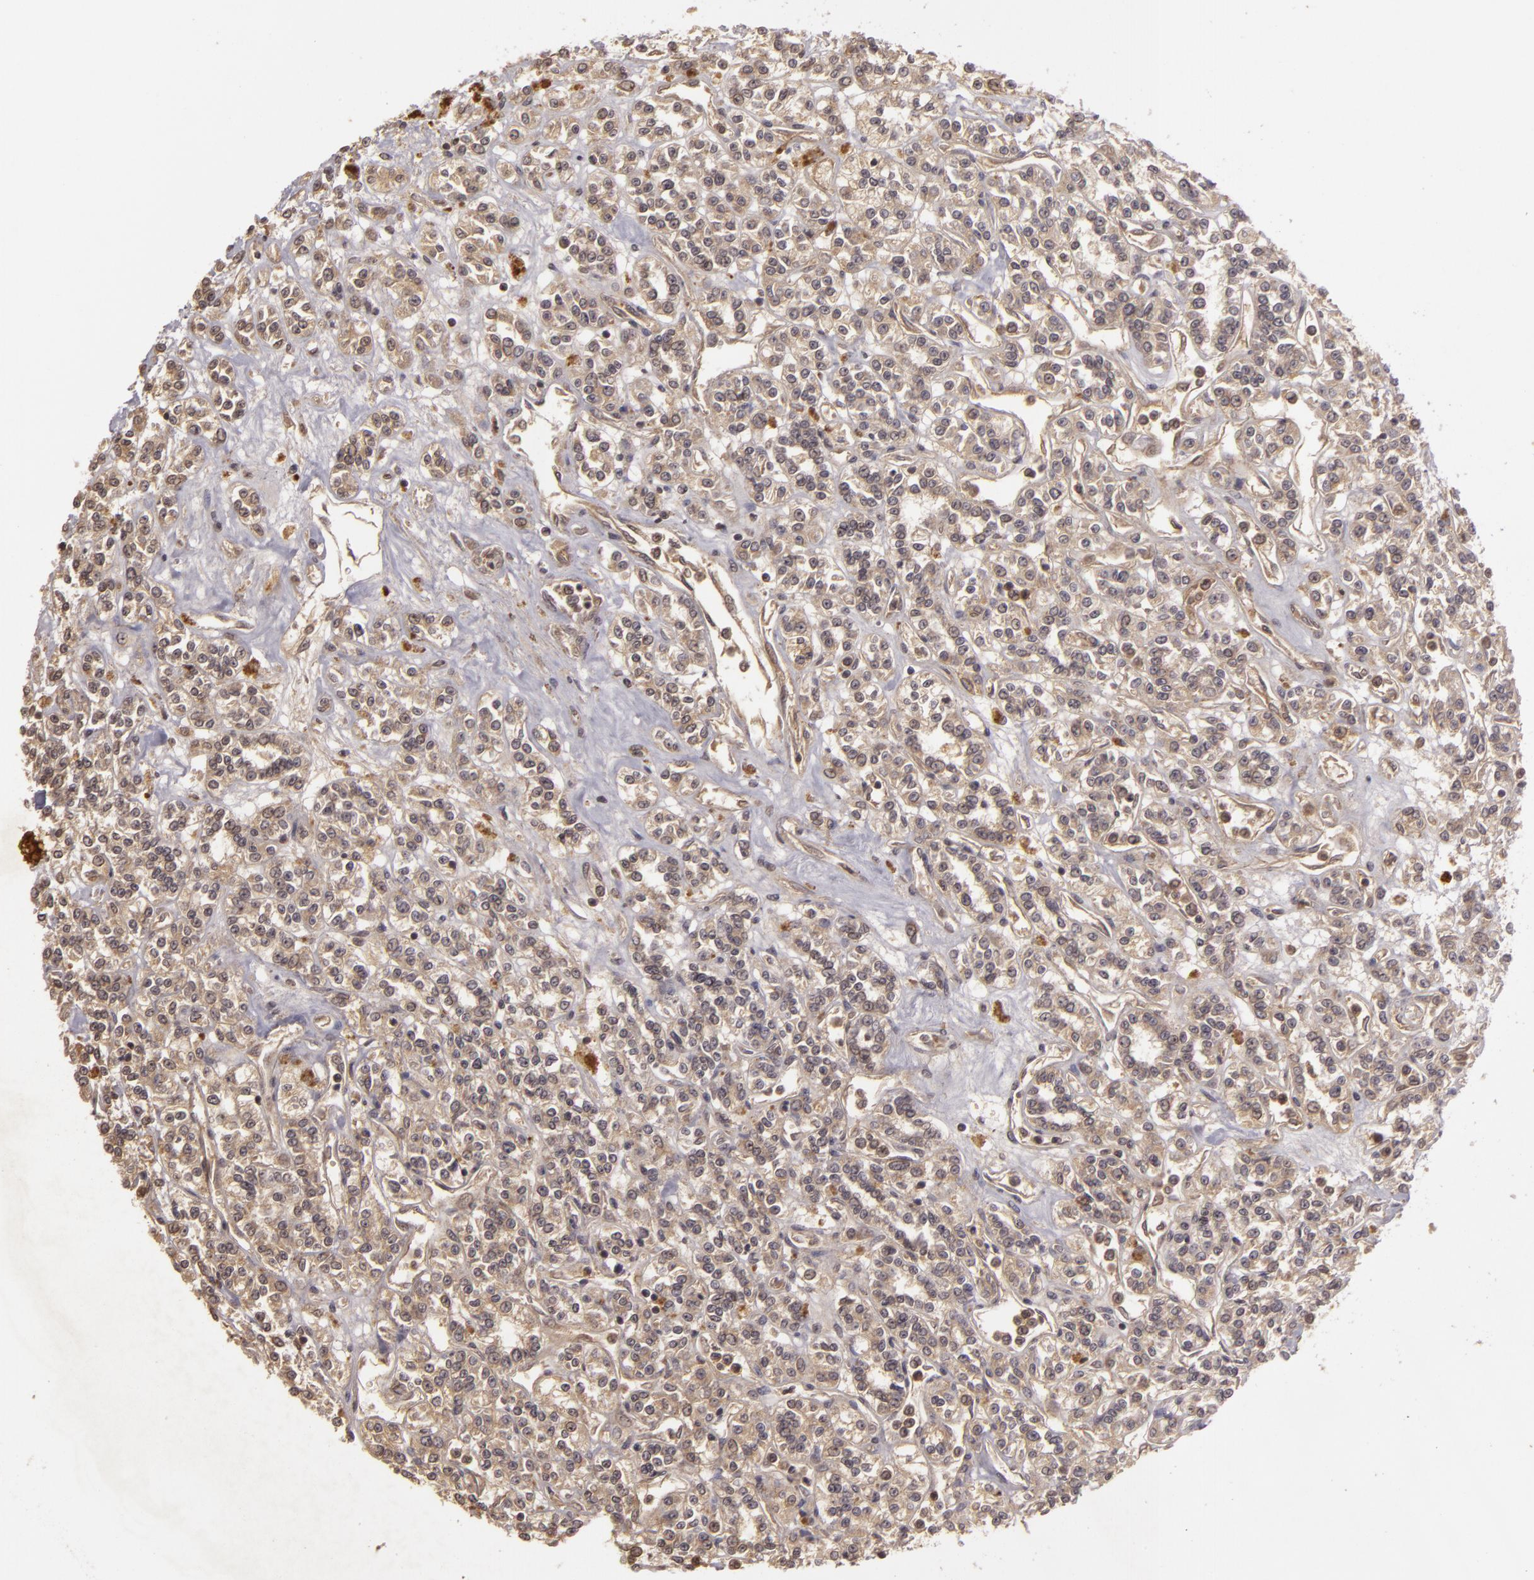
{"staining": {"intensity": "weak", "quantity": ">75%", "location": "cytoplasmic/membranous"}, "tissue": "renal cancer", "cell_type": "Tumor cells", "image_type": "cancer", "snomed": [{"axis": "morphology", "description": "Adenocarcinoma, NOS"}, {"axis": "topography", "description": "Kidney"}], "caption": "Weak cytoplasmic/membranous expression is appreciated in approximately >75% of tumor cells in renal cancer.", "gene": "HRAS", "patient": {"sex": "female", "age": 76}}